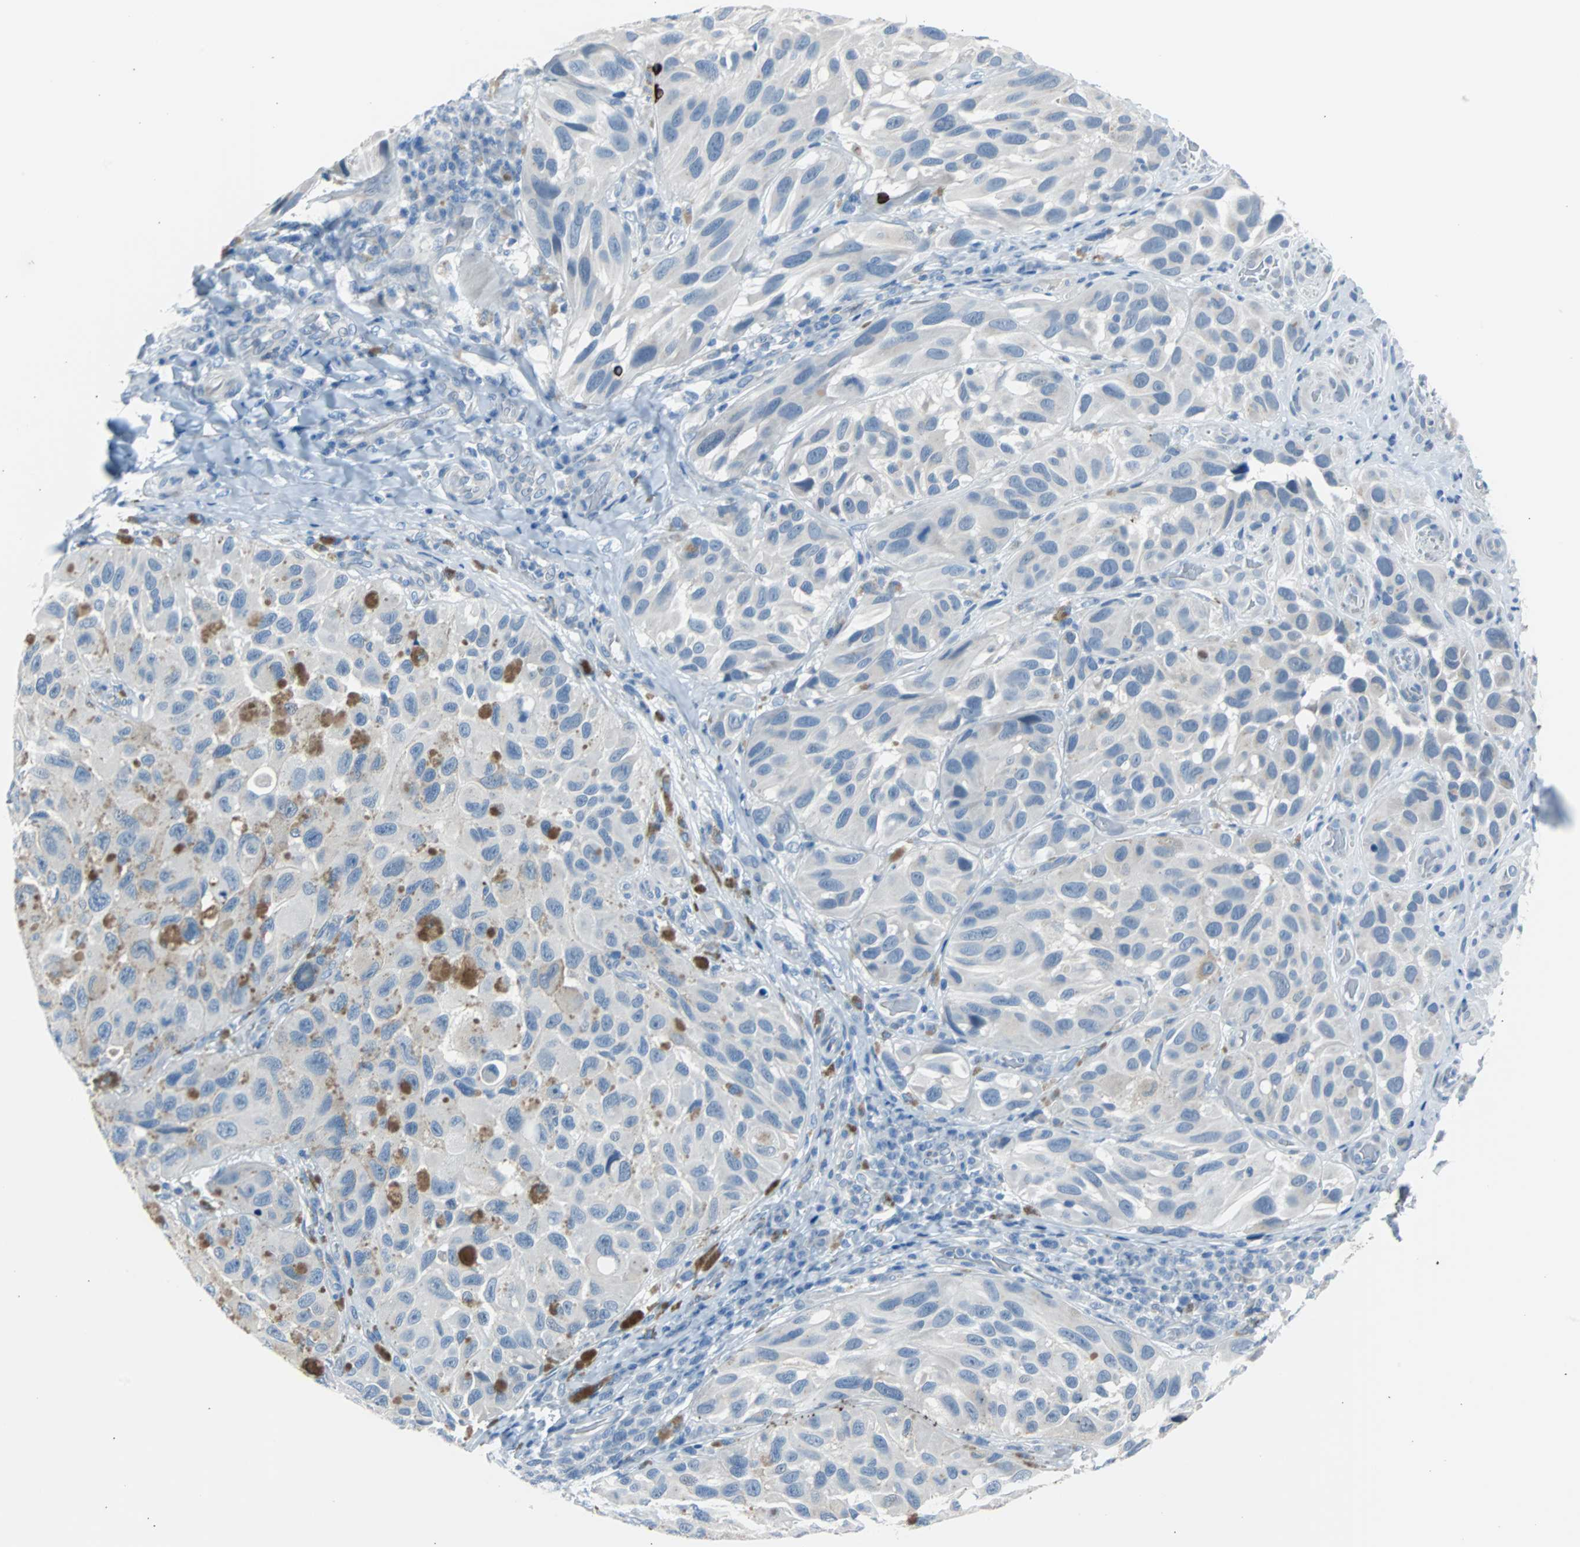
{"staining": {"intensity": "negative", "quantity": "none", "location": "none"}, "tissue": "melanoma", "cell_type": "Tumor cells", "image_type": "cancer", "snomed": [{"axis": "morphology", "description": "Malignant melanoma, NOS"}, {"axis": "topography", "description": "Skin"}], "caption": "Tumor cells show no significant expression in malignant melanoma.", "gene": "KRT7", "patient": {"sex": "female", "age": 73}}